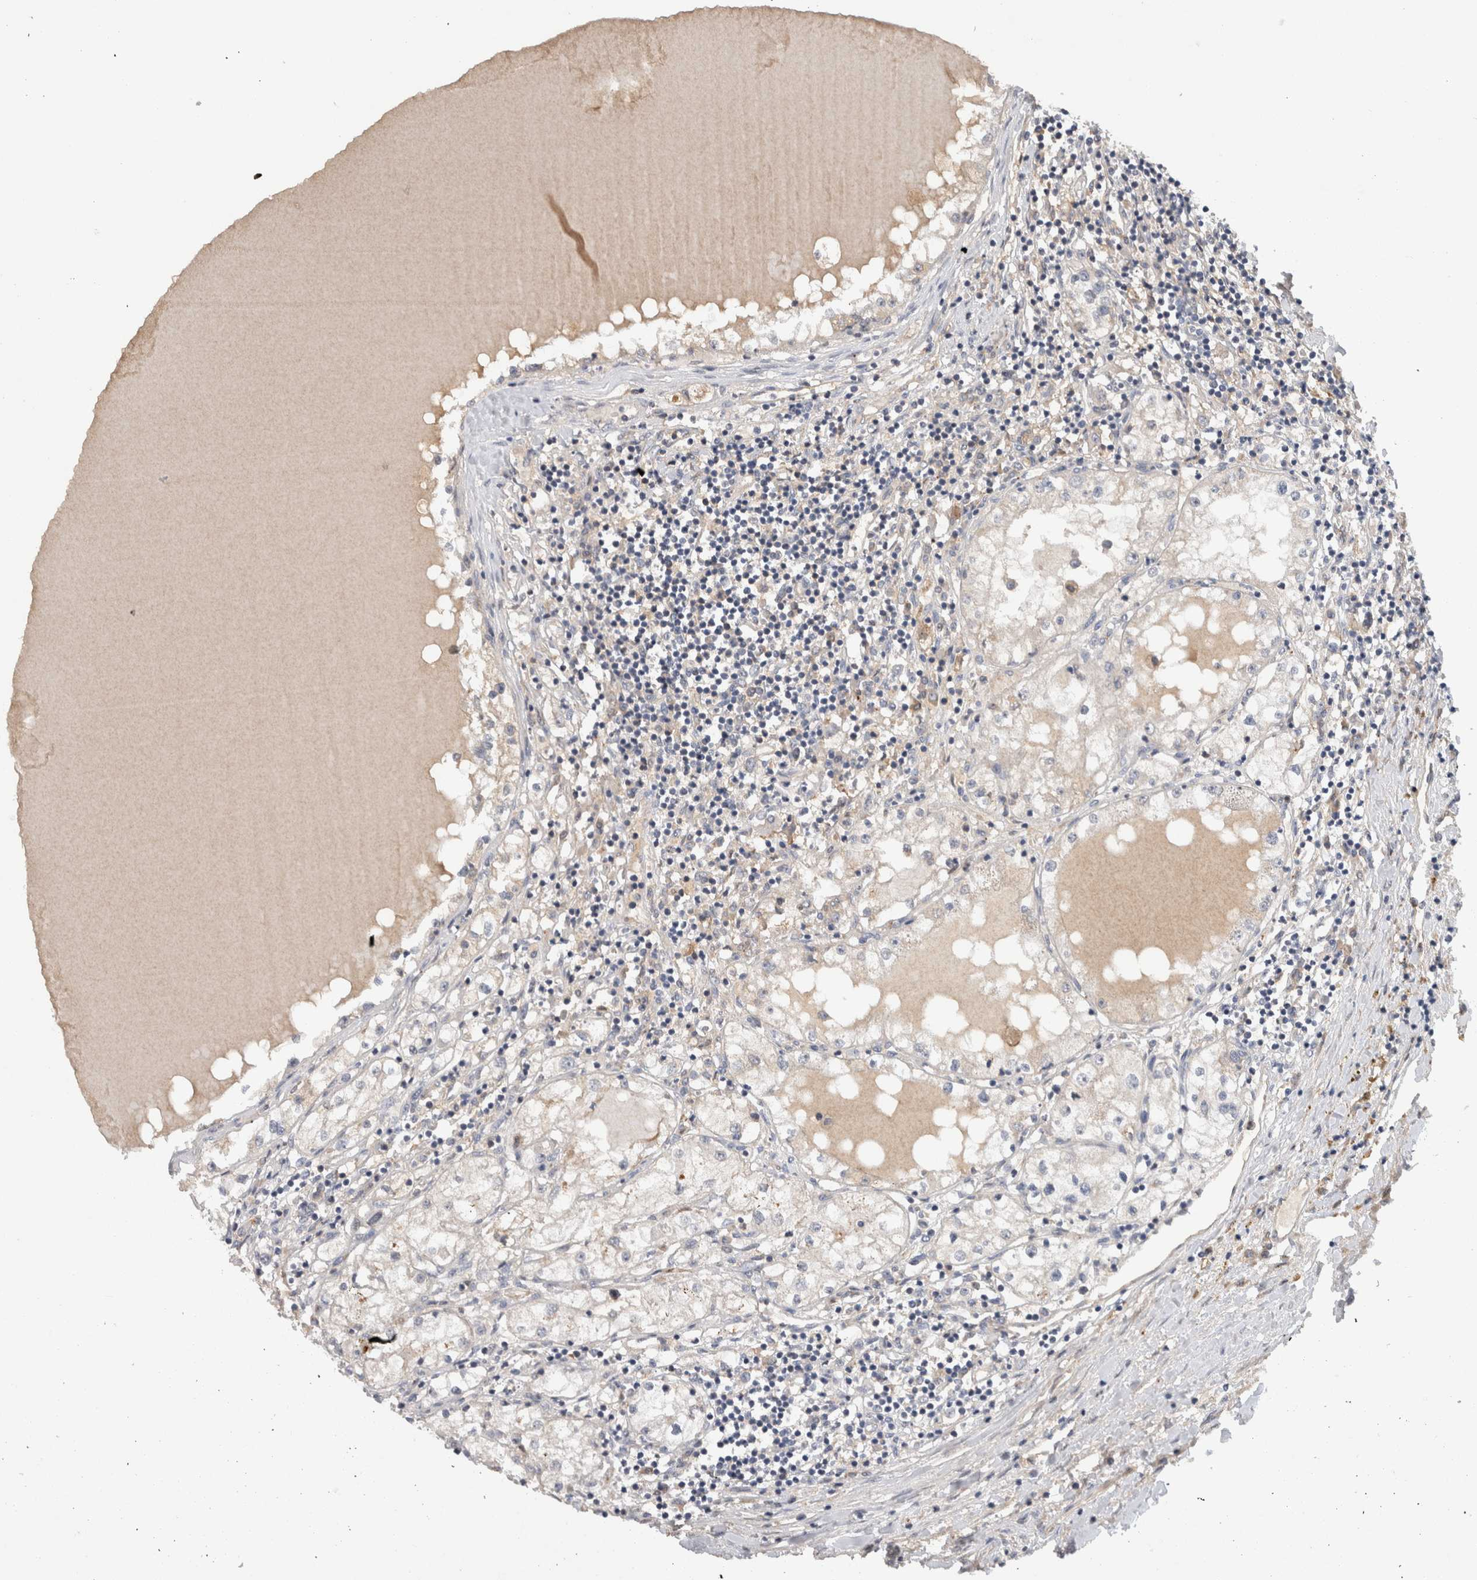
{"staining": {"intensity": "negative", "quantity": "none", "location": "none"}, "tissue": "renal cancer", "cell_type": "Tumor cells", "image_type": "cancer", "snomed": [{"axis": "morphology", "description": "Adenocarcinoma, NOS"}, {"axis": "topography", "description": "Kidney"}], "caption": "Immunohistochemical staining of renal adenocarcinoma demonstrates no significant expression in tumor cells.", "gene": "HEXD", "patient": {"sex": "male", "age": 68}}